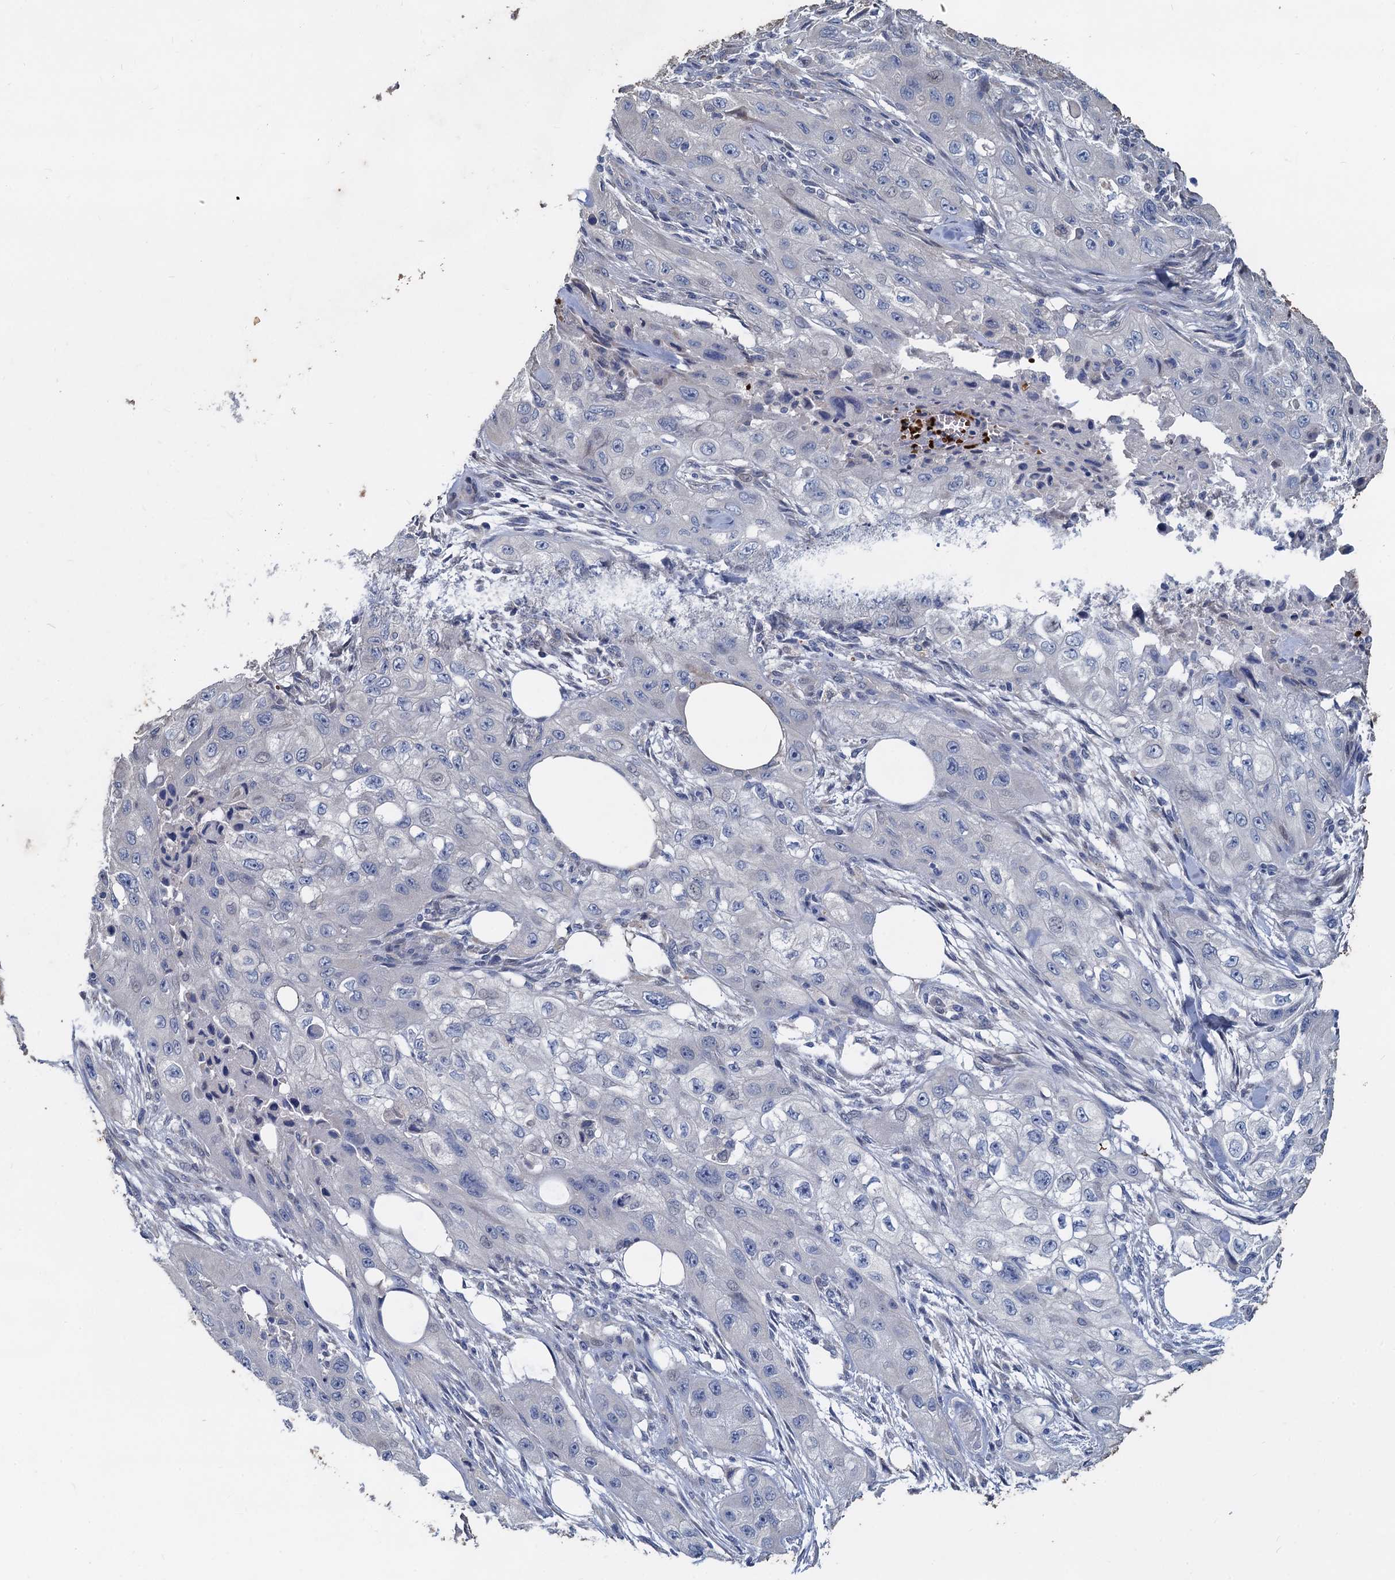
{"staining": {"intensity": "negative", "quantity": "none", "location": "none"}, "tissue": "skin cancer", "cell_type": "Tumor cells", "image_type": "cancer", "snomed": [{"axis": "morphology", "description": "Squamous cell carcinoma, NOS"}, {"axis": "topography", "description": "Skin"}, {"axis": "topography", "description": "Subcutis"}], "caption": "Immunohistochemistry (IHC) histopathology image of squamous cell carcinoma (skin) stained for a protein (brown), which exhibits no staining in tumor cells.", "gene": "TCTN2", "patient": {"sex": "male", "age": 73}}